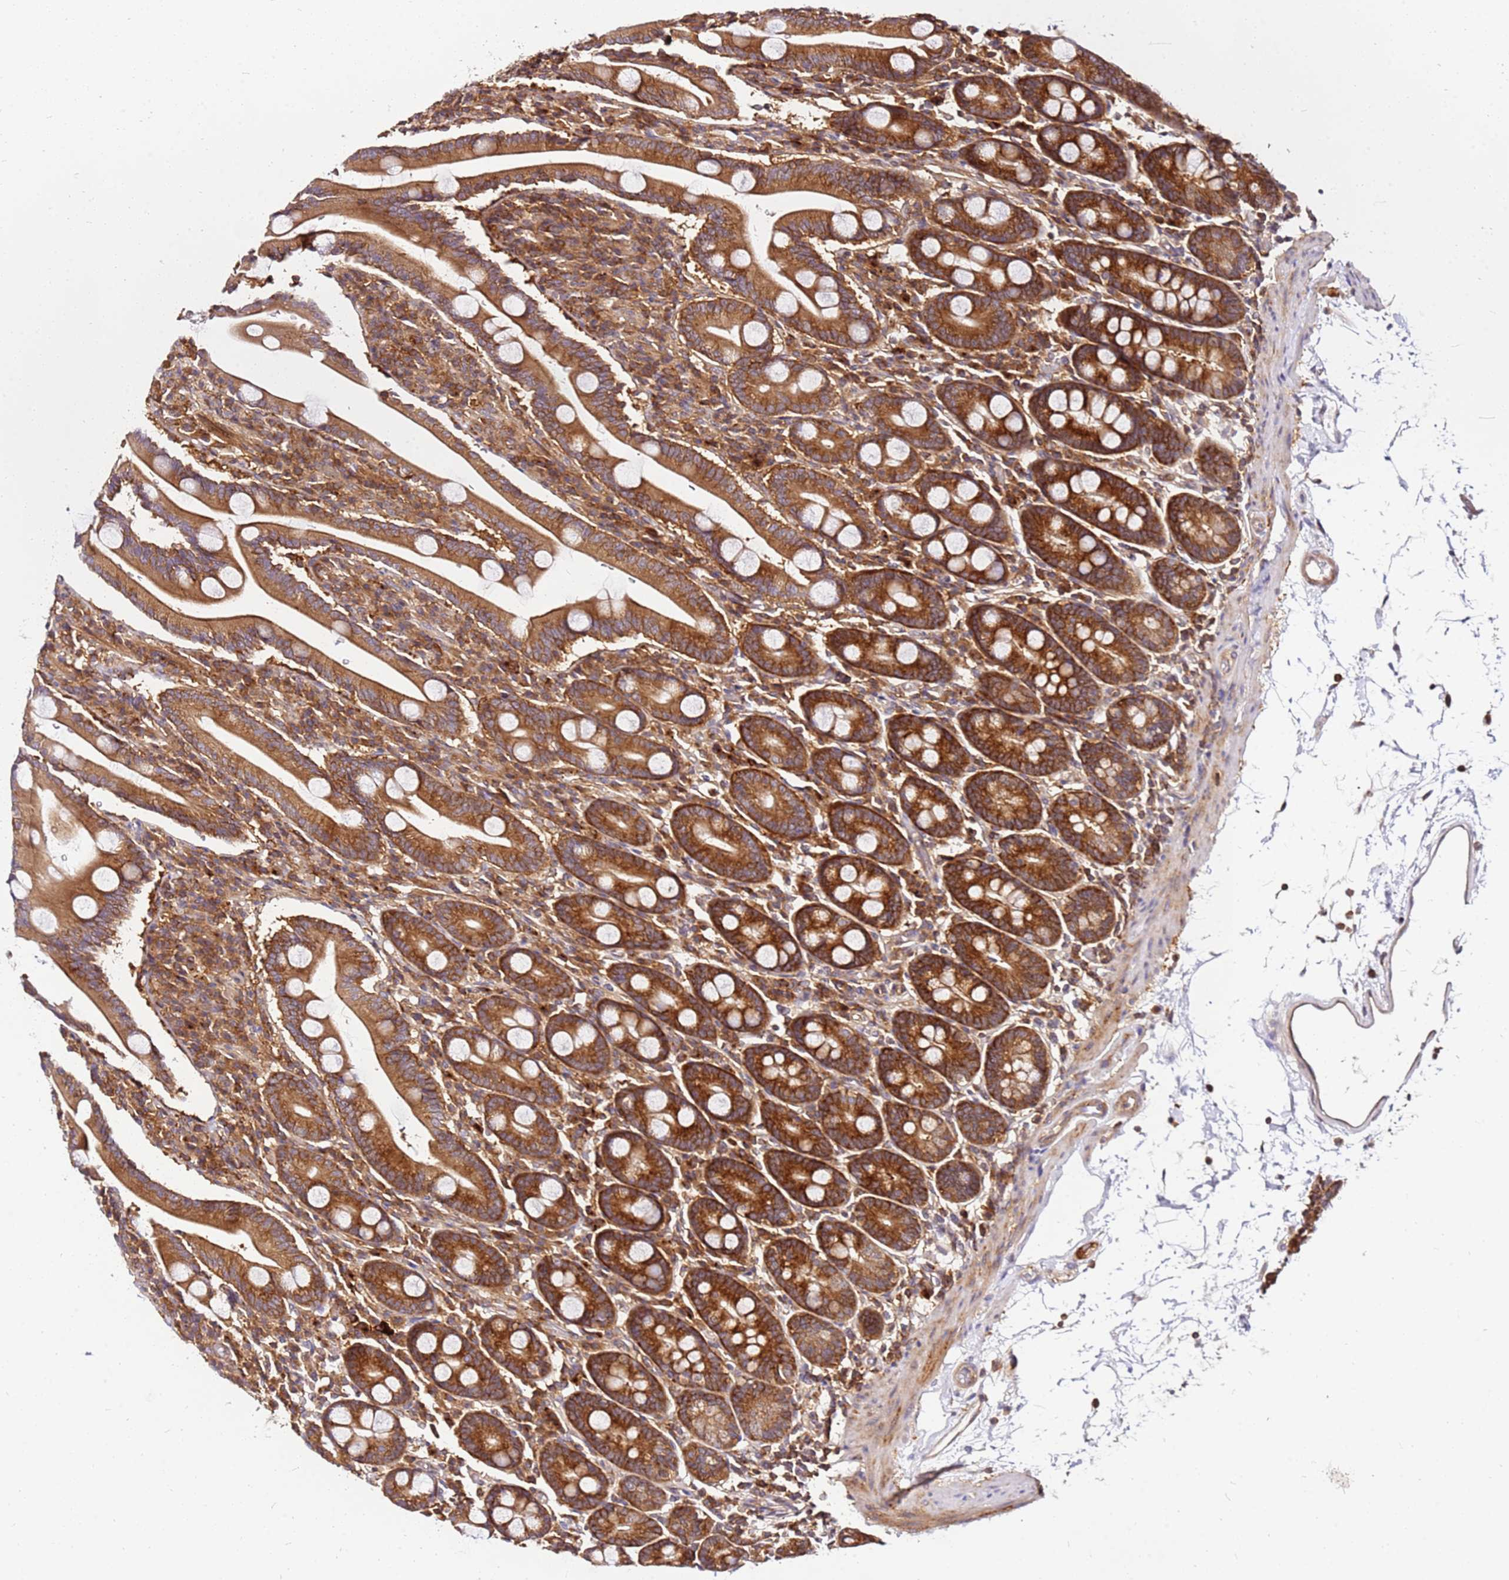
{"staining": {"intensity": "strong", "quantity": ">75%", "location": "cytoplasmic/membranous"}, "tissue": "duodenum", "cell_type": "Glandular cells", "image_type": "normal", "snomed": [{"axis": "morphology", "description": "Normal tissue, NOS"}, {"axis": "topography", "description": "Duodenum"}], "caption": "Normal duodenum exhibits strong cytoplasmic/membranous staining in approximately >75% of glandular cells, visualized by immunohistochemistry.", "gene": "PIH1D1", "patient": {"sex": "male", "age": 35}}